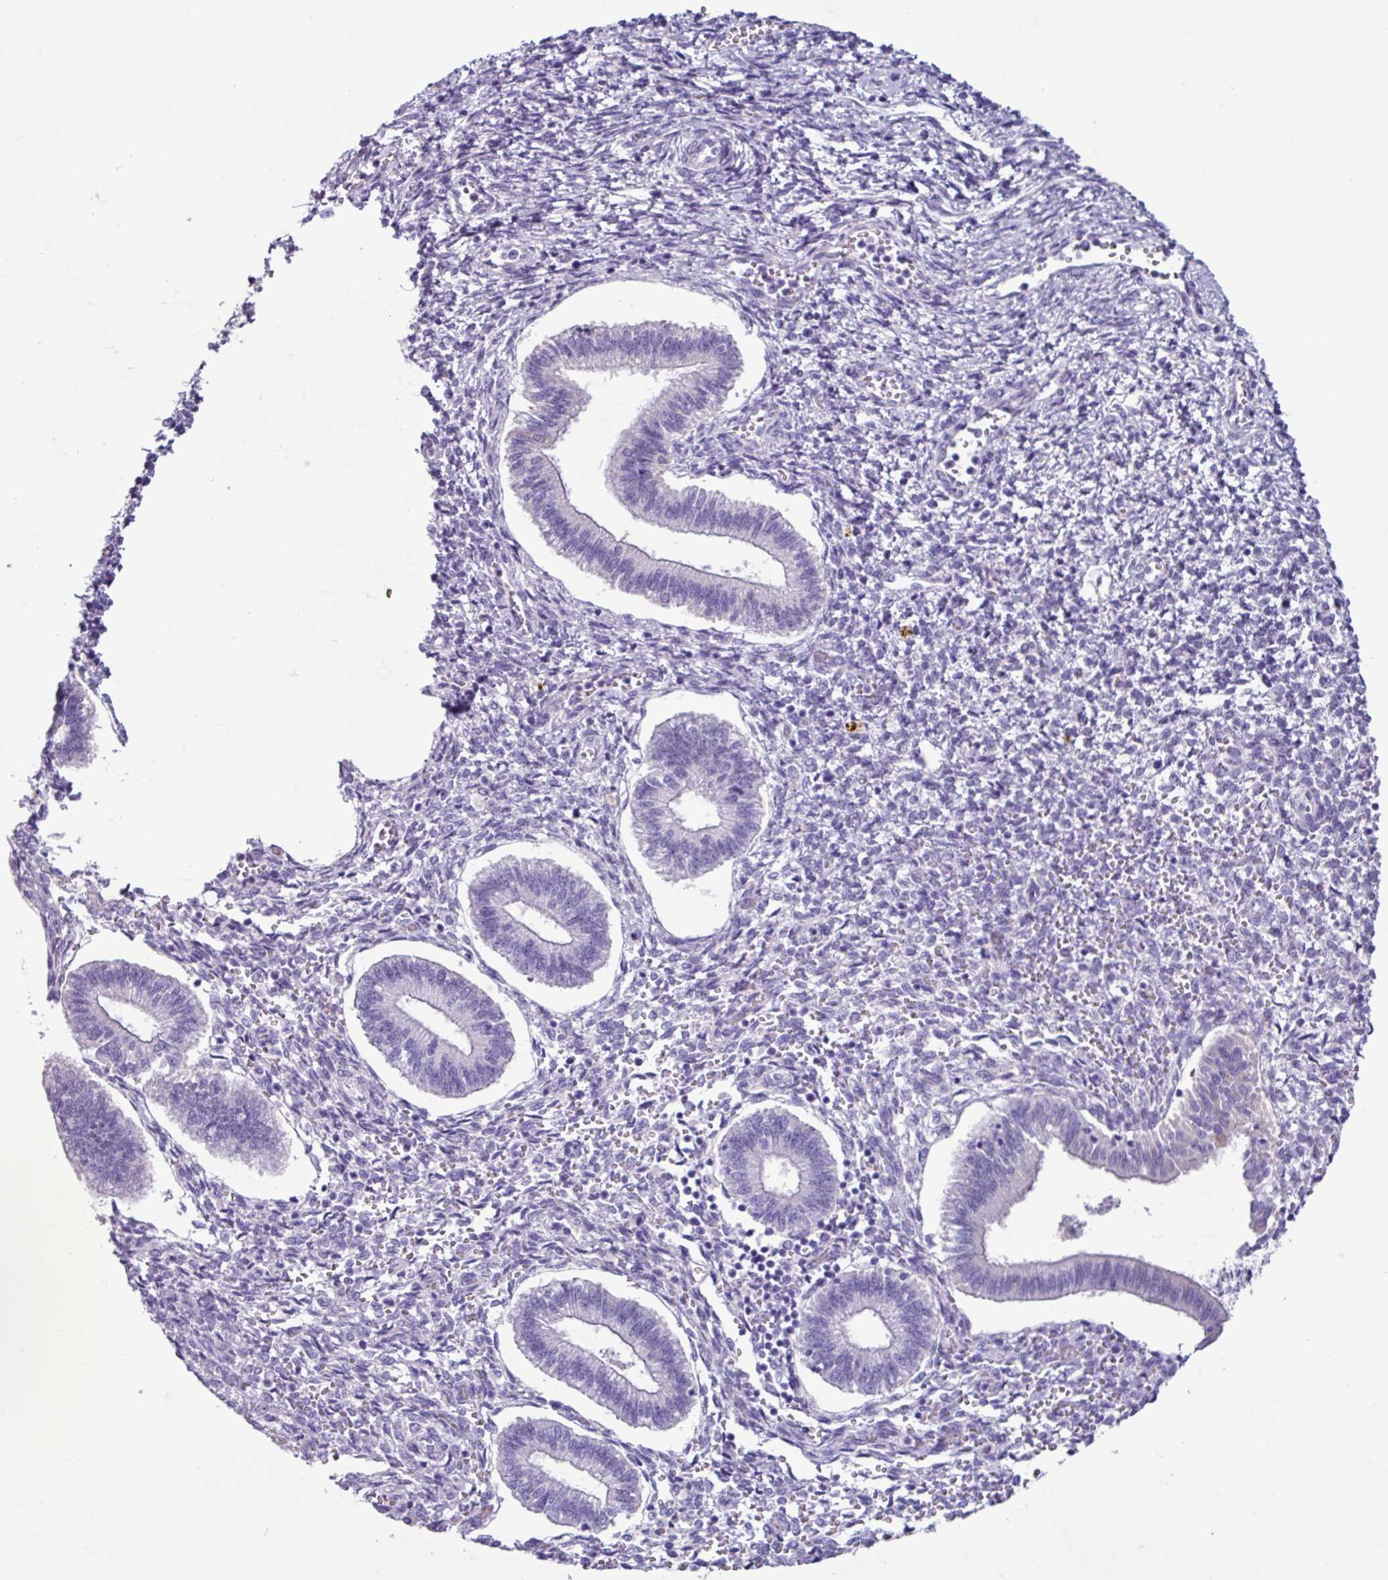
{"staining": {"intensity": "negative", "quantity": "none", "location": "none"}, "tissue": "endometrium", "cell_type": "Cells in endometrial stroma", "image_type": "normal", "snomed": [{"axis": "morphology", "description": "Normal tissue, NOS"}, {"axis": "topography", "description": "Endometrium"}], "caption": "A high-resolution image shows immunohistochemistry (IHC) staining of benign endometrium, which exhibits no significant positivity in cells in endometrial stroma. The staining was performed using DAB to visualize the protein expression in brown, while the nuclei were stained in blue with hematoxylin (Magnification: 20x).", "gene": "PPP1R35", "patient": {"sex": "female", "age": 25}}